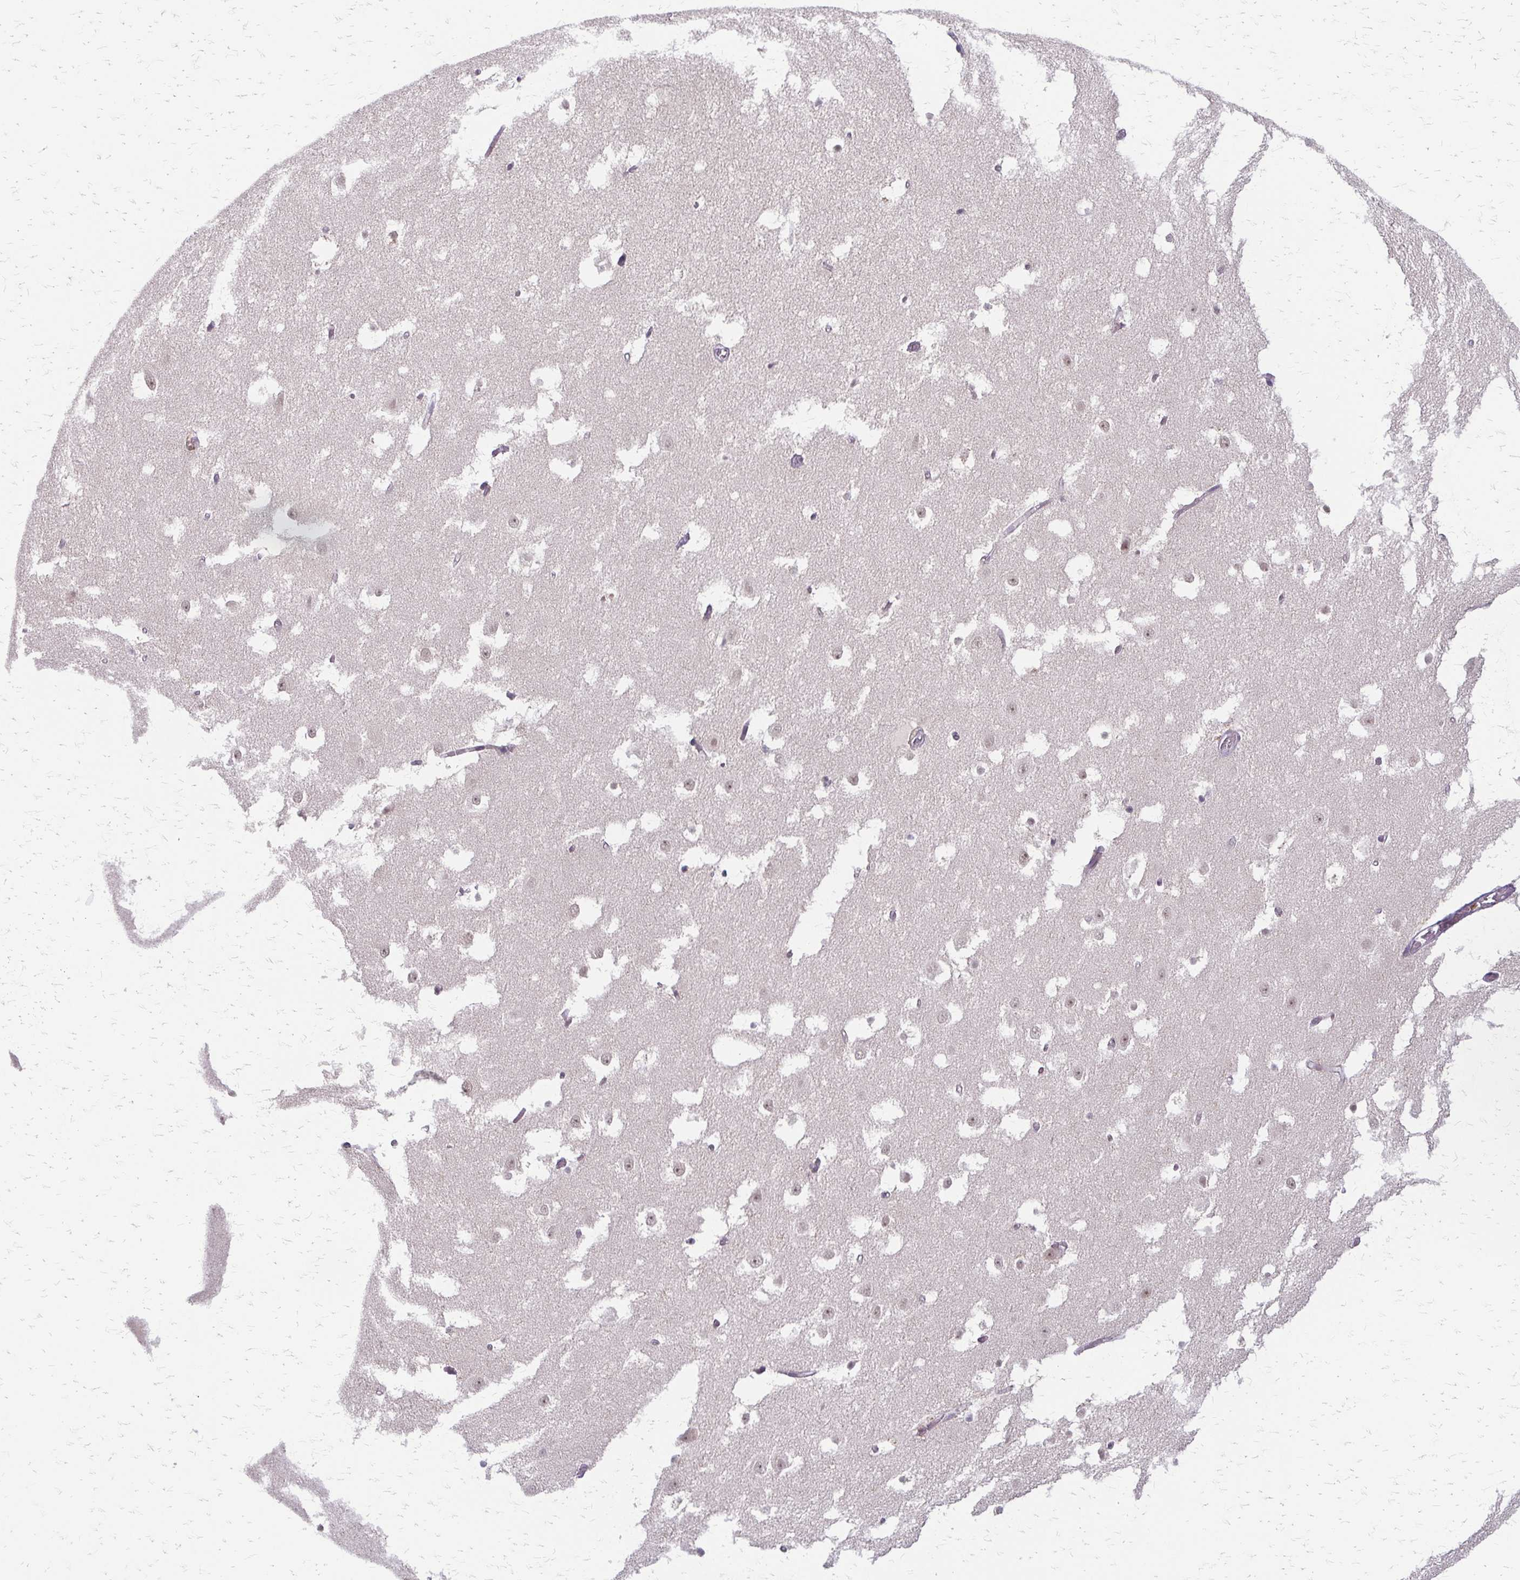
{"staining": {"intensity": "negative", "quantity": "none", "location": "none"}, "tissue": "hippocampus", "cell_type": "Glial cells", "image_type": "normal", "snomed": [{"axis": "morphology", "description": "Normal tissue, NOS"}, {"axis": "topography", "description": "Hippocampus"}], "caption": "Glial cells are negative for brown protein staining in normal hippocampus. Brightfield microscopy of IHC stained with DAB (brown) and hematoxylin (blue), captured at high magnification.", "gene": "EED", "patient": {"sex": "female", "age": 52}}